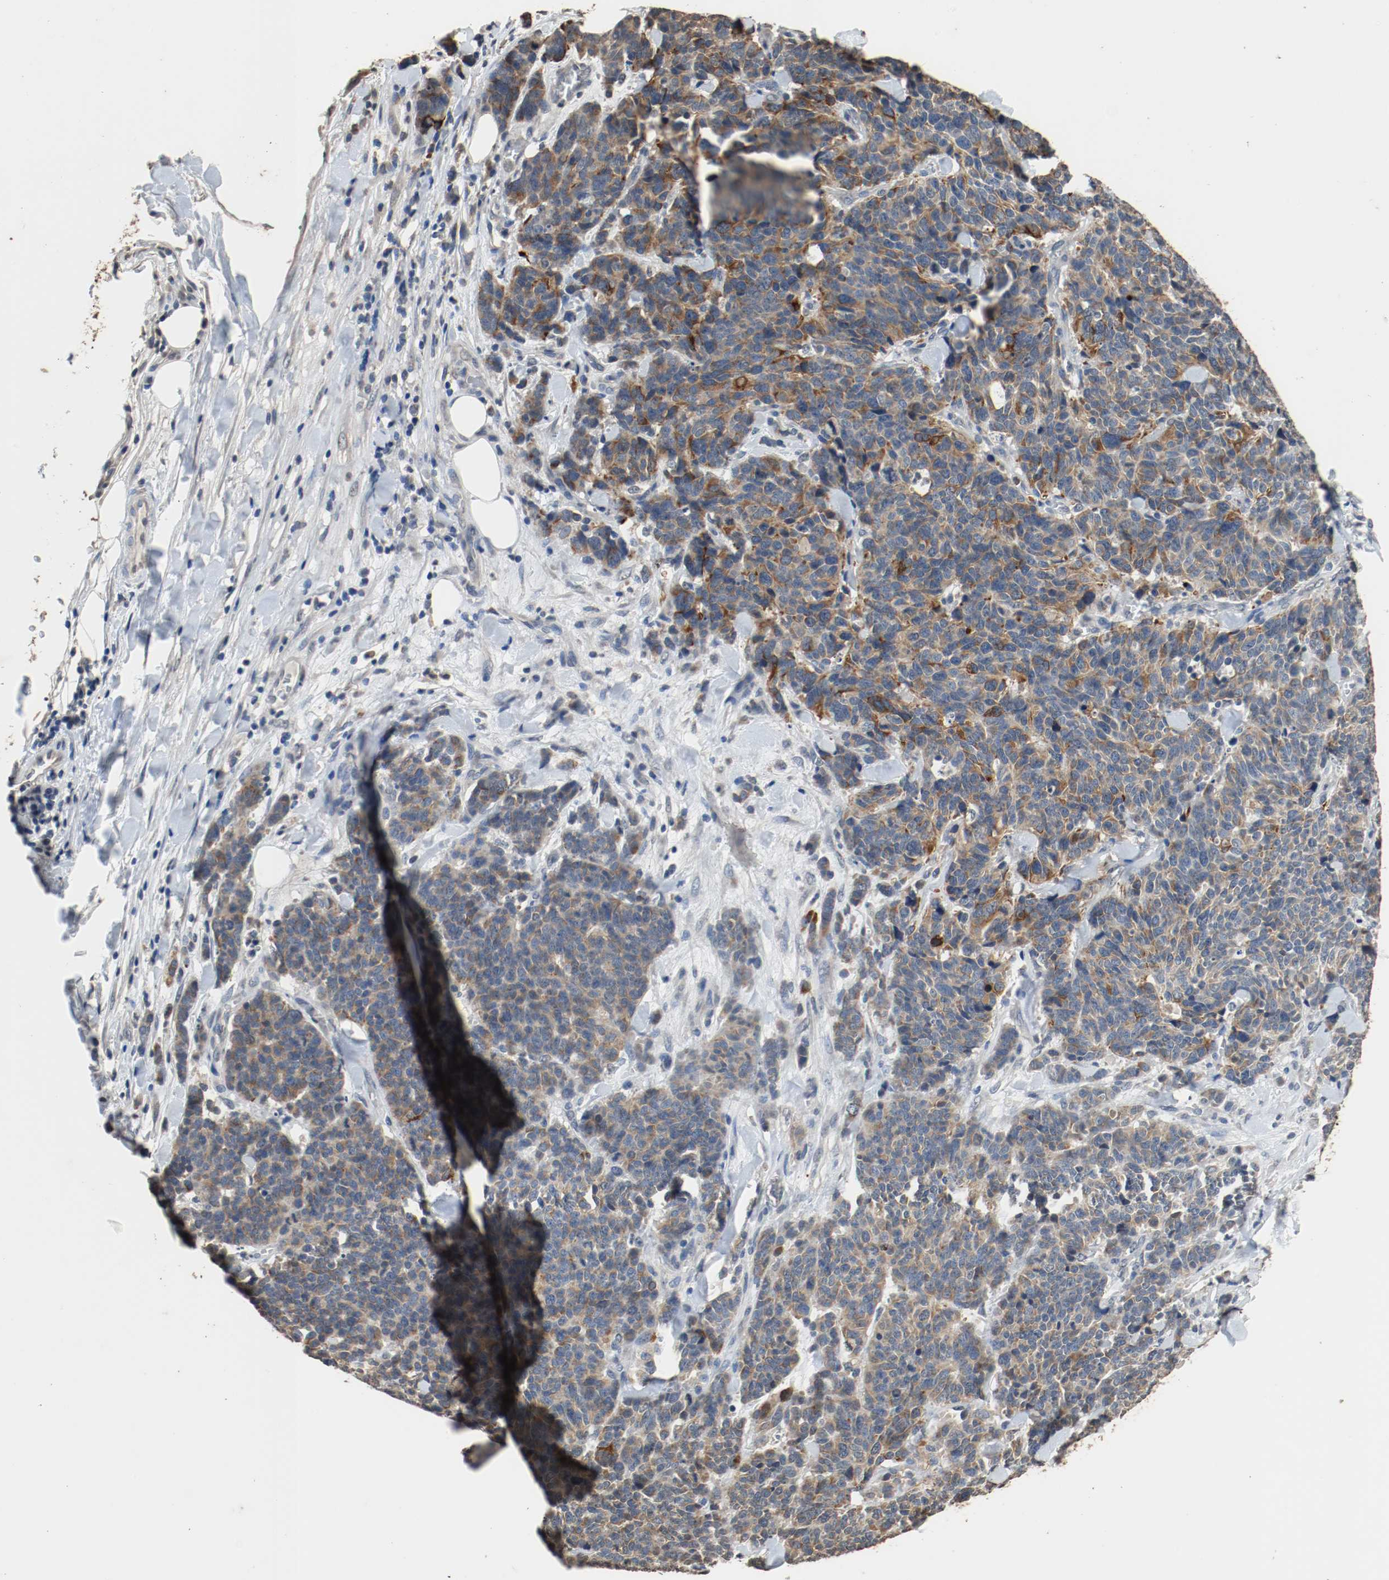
{"staining": {"intensity": "weak", "quantity": "25%-75%", "location": "cytoplasmic/membranous"}, "tissue": "lung cancer", "cell_type": "Tumor cells", "image_type": "cancer", "snomed": [{"axis": "morphology", "description": "Neoplasm, malignant, NOS"}, {"axis": "topography", "description": "Lung"}], "caption": "Malignant neoplasm (lung) tissue exhibits weak cytoplasmic/membranous staining in approximately 25%-75% of tumor cells Ihc stains the protein in brown and the nuclei are stained blue.", "gene": "RTN4", "patient": {"sex": "female", "age": 58}}